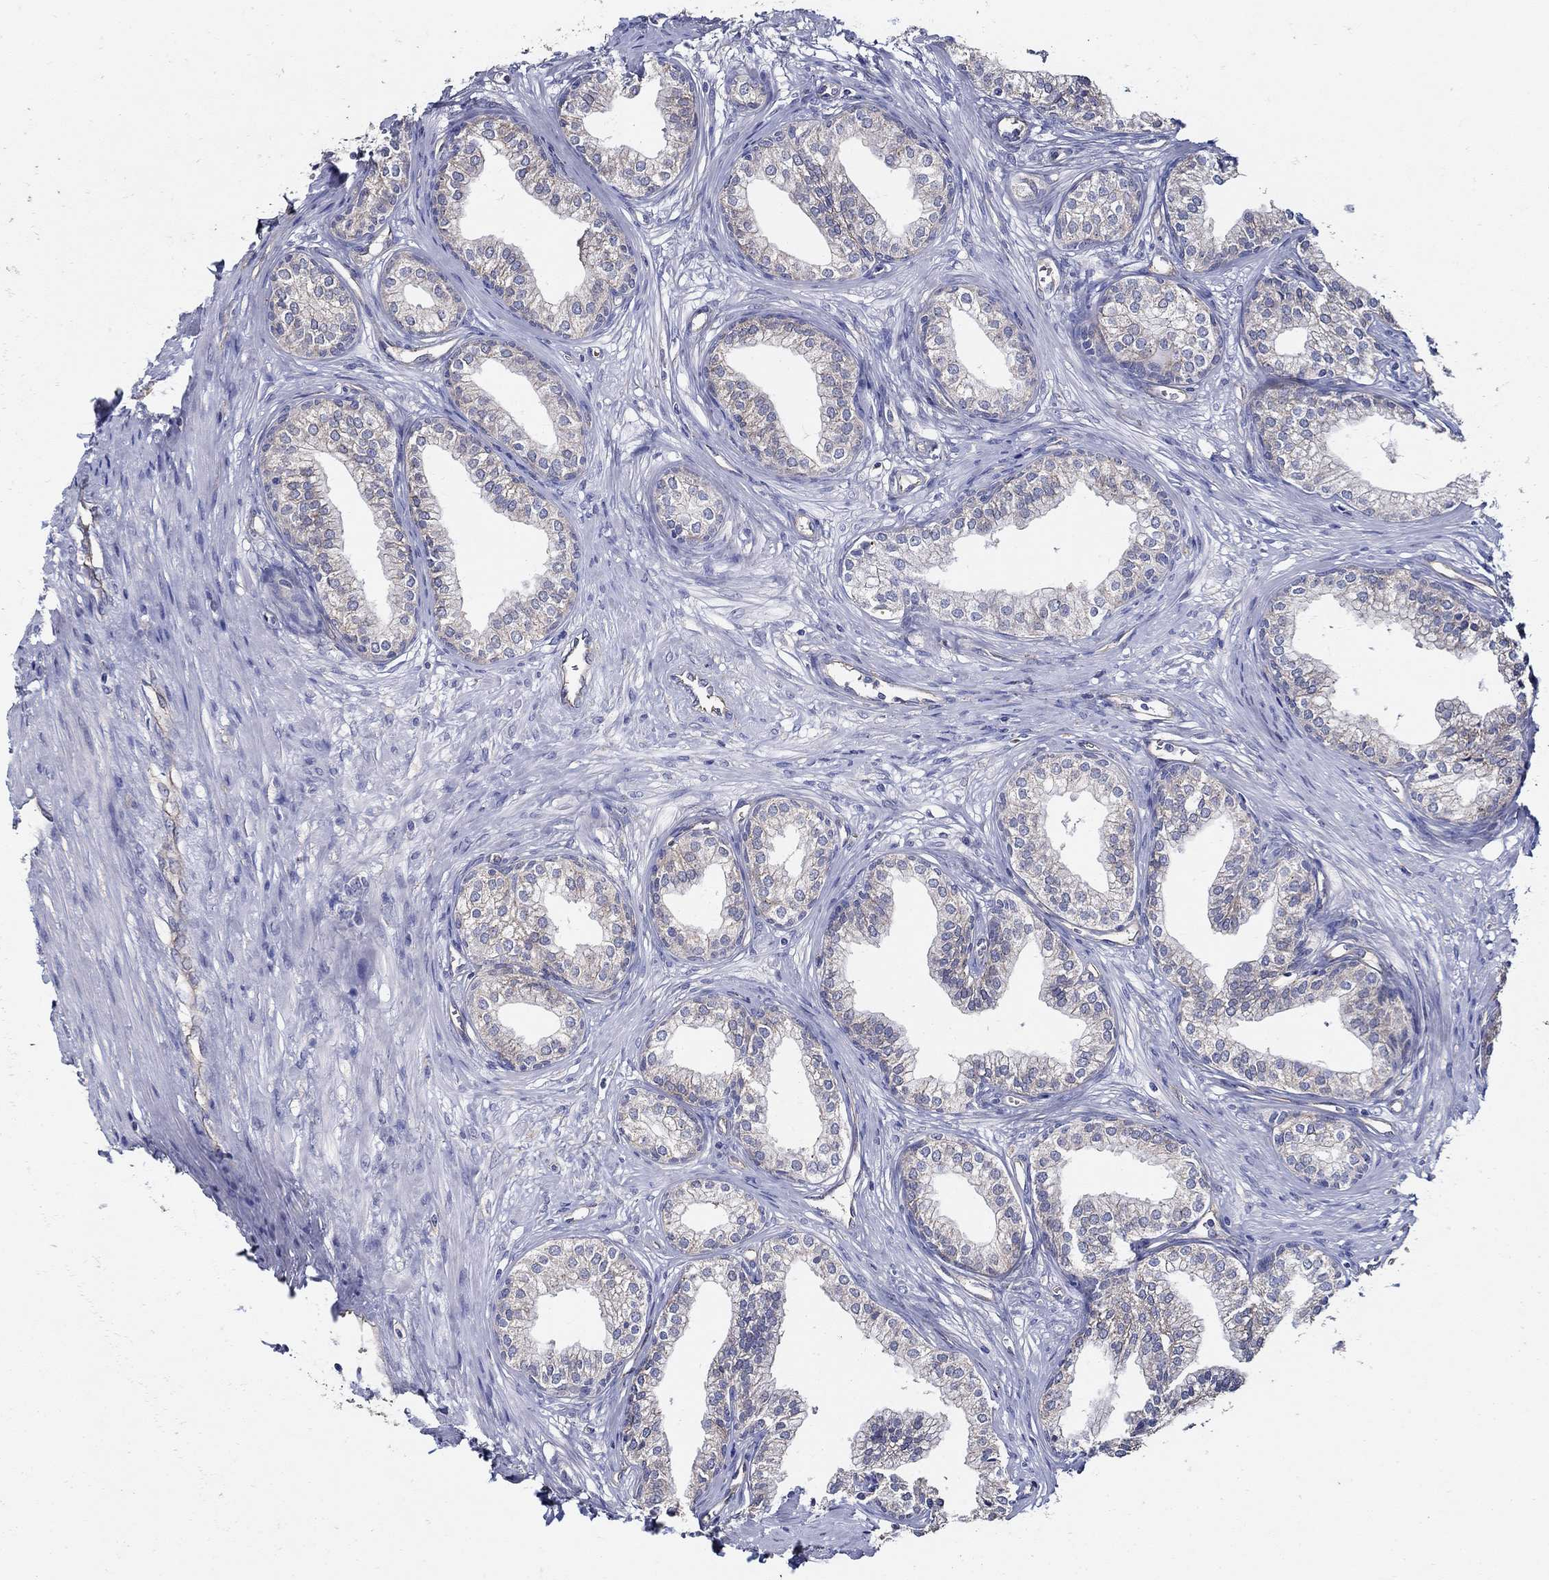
{"staining": {"intensity": "strong", "quantity": "<25%", "location": "cytoplasmic/membranous"}, "tissue": "prostate", "cell_type": "Glandular cells", "image_type": "normal", "snomed": [{"axis": "morphology", "description": "Normal tissue, NOS"}, {"axis": "topography", "description": "Prostate"}], "caption": "Normal prostate reveals strong cytoplasmic/membranous positivity in approximately <25% of glandular cells Using DAB (3,3'-diaminobenzidine) (brown) and hematoxylin (blue) stains, captured at high magnification using brightfield microscopy..", "gene": "APBB3", "patient": {"sex": "male", "age": 65}}